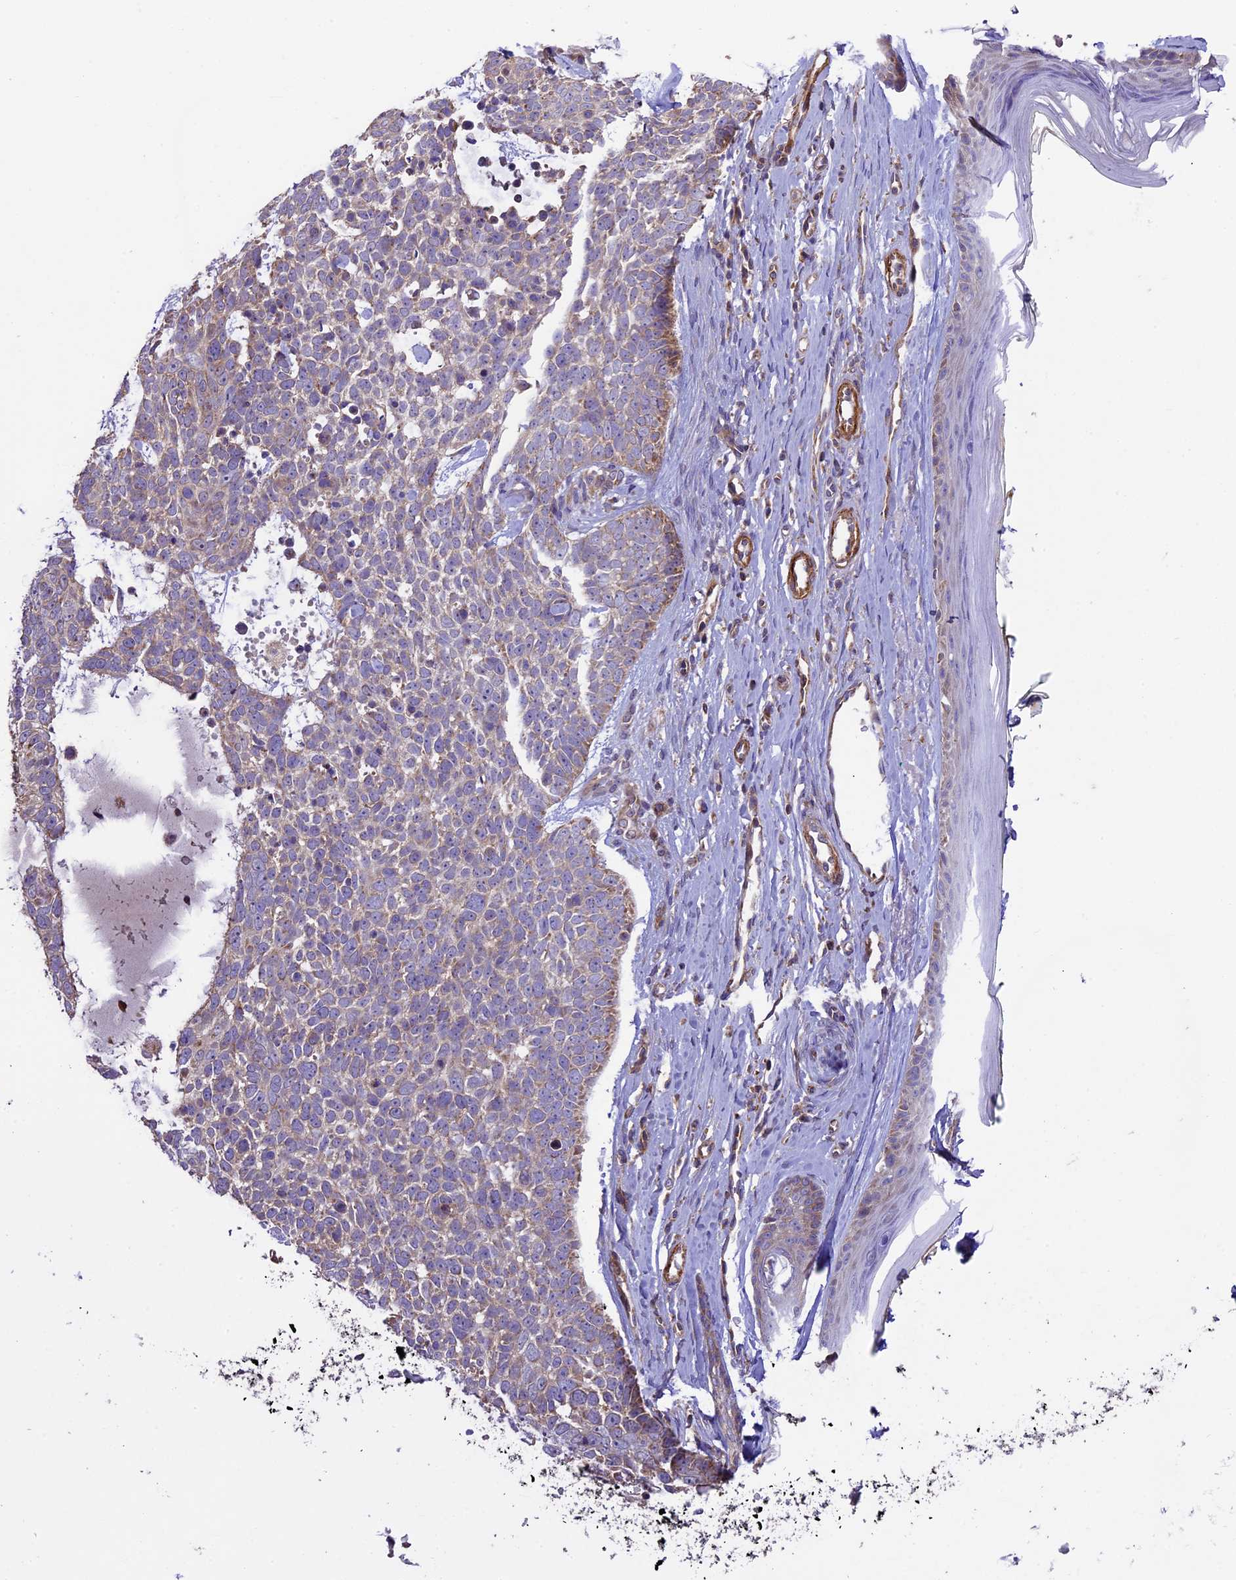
{"staining": {"intensity": "weak", "quantity": "<25%", "location": "cytoplasmic/membranous"}, "tissue": "skin cancer", "cell_type": "Tumor cells", "image_type": "cancer", "snomed": [{"axis": "morphology", "description": "Basal cell carcinoma"}, {"axis": "topography", "description": "Skin"}], "caption": "This is a micrograph of IHC staining of basal cell carcinoma (skin), which shows no expression in tumor cells.", "gene": "WDR88", "patient": {"sex": "female", "age": 81}}